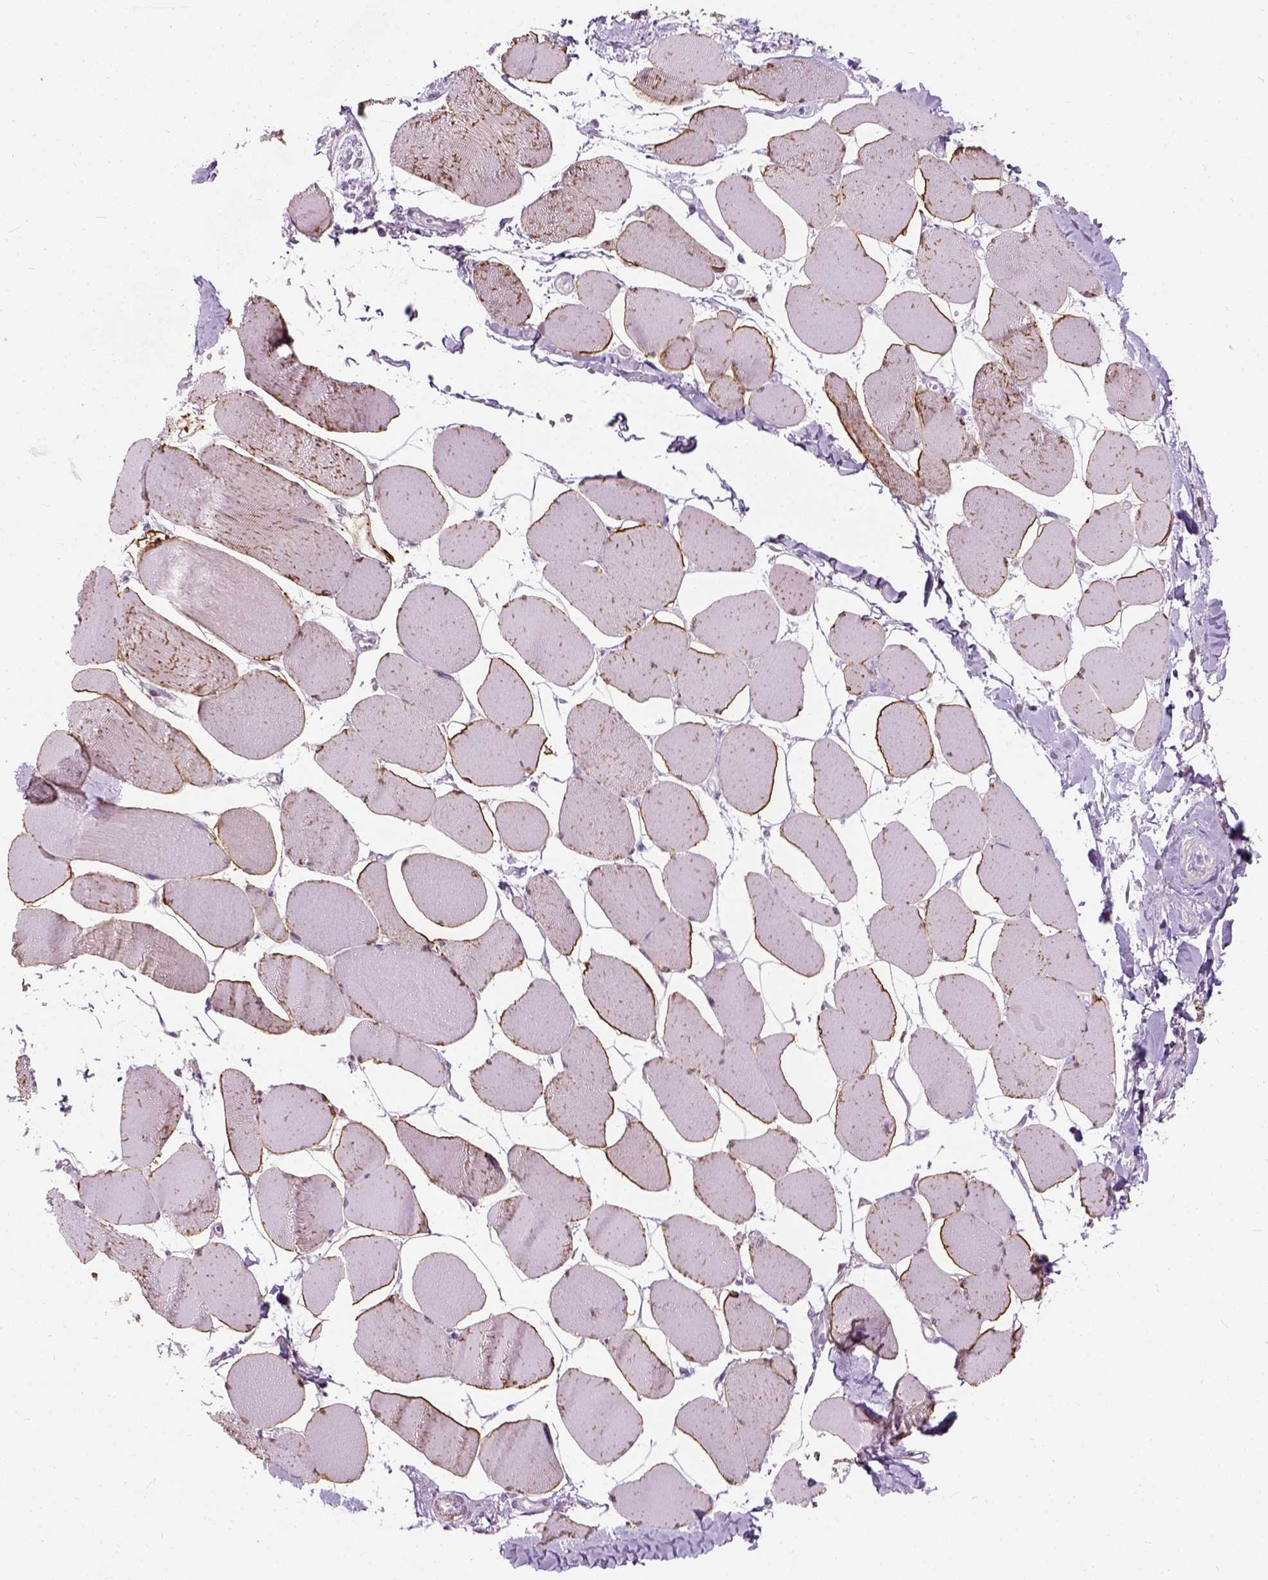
{"staining": {"intensity": "weak", "quantity": "25%-75%", "location": "cytoplasmic/membranous"}, "tissue": "skeletal muscle", "cell_type": "Myocytes", "image_type": "normal", "snomed": [{"axis": "morphology", "description": "Normal tissue, NOS"}, {"axis": "topography", "description": "Skeletal muscle"}], "caption": "High-power microscopy captured an immunohistochemistry photomicrograph of normal skeletal muscle, revealing weak cytoplasmic/membranous staining in about 25%-75% of myocytes.", "gene": "TRIM72", "patient": {"sex": "female", "age": 75}}